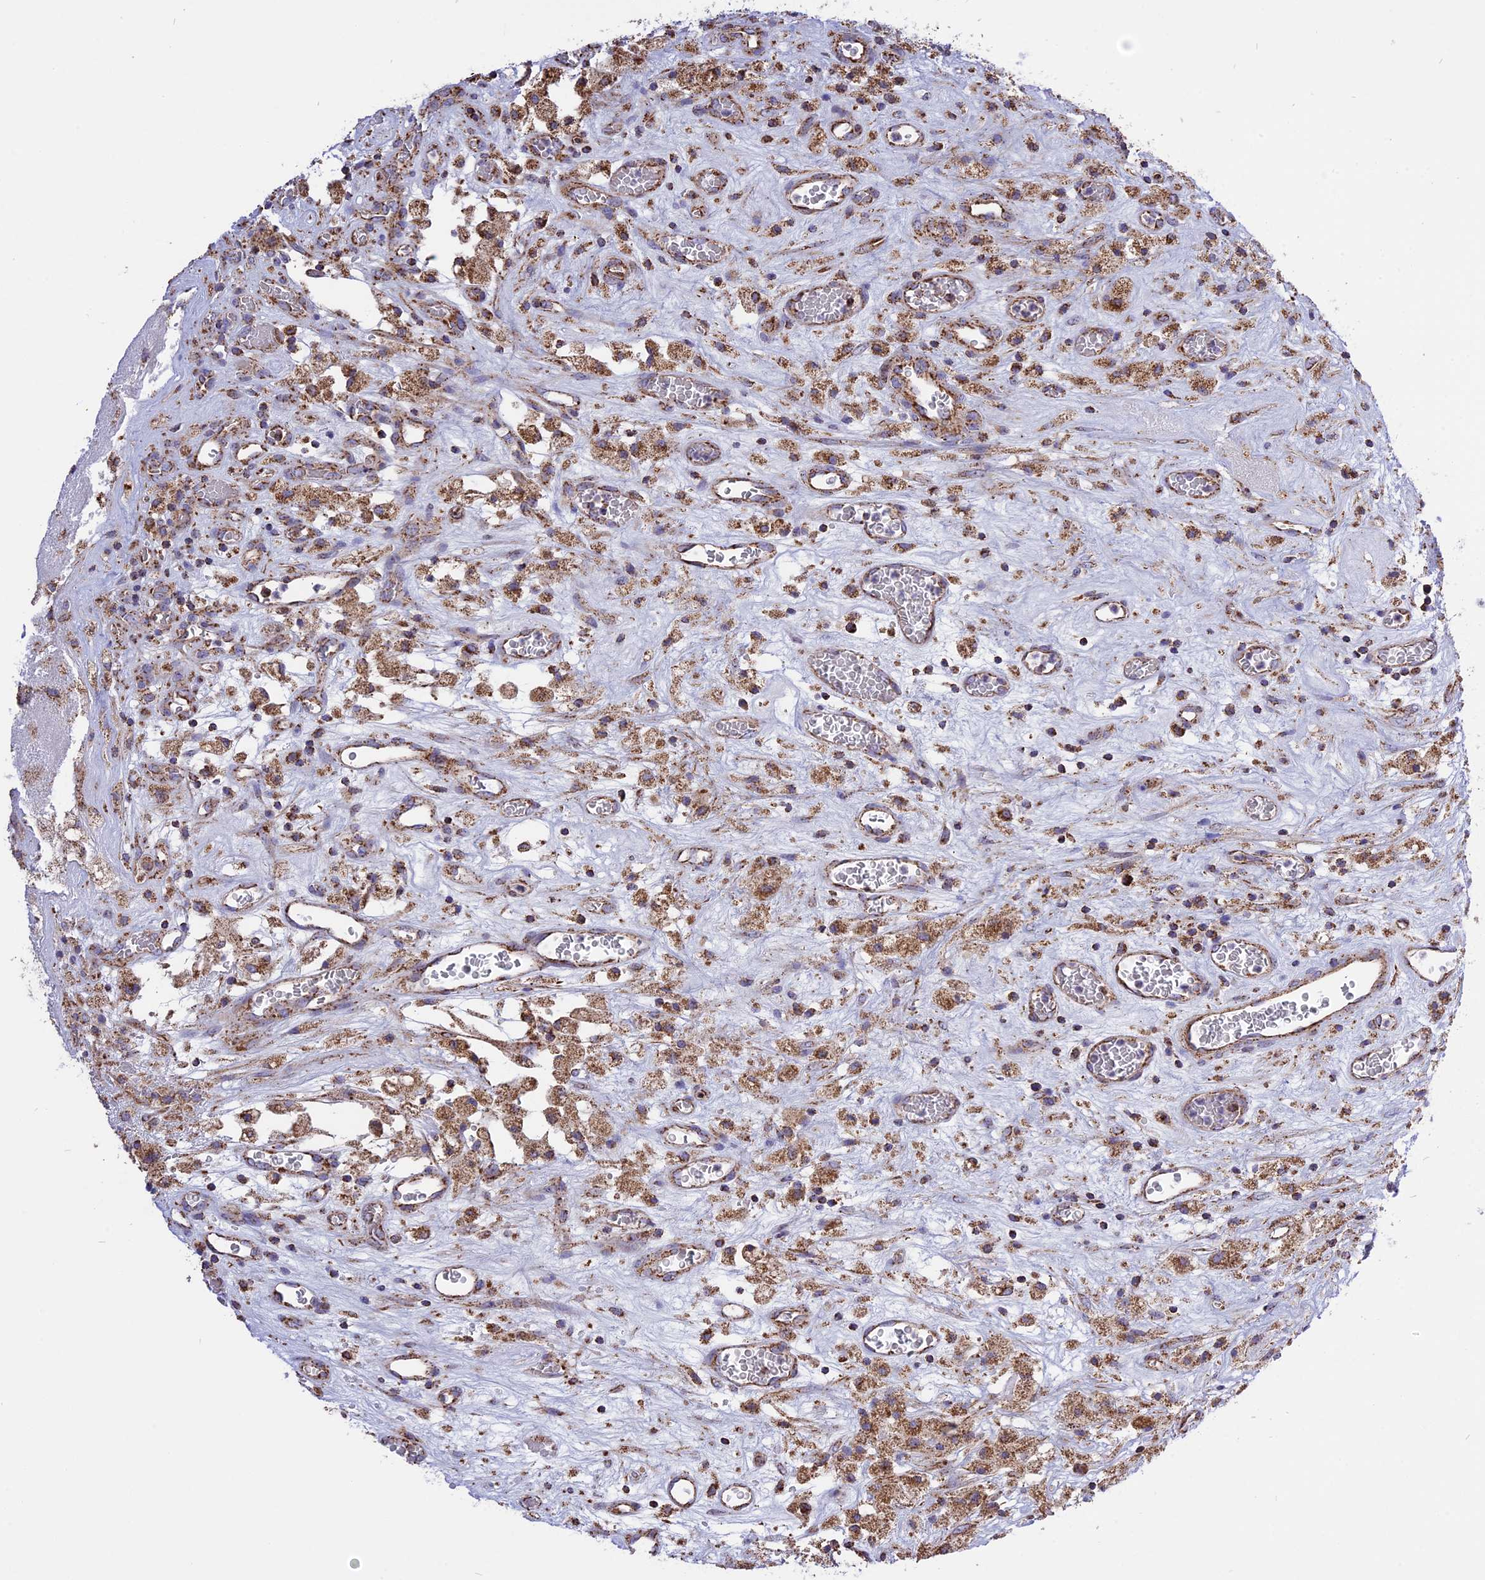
{"staining": {"intensity": "moderate", "quantity": "25%-75%", "location": "cytoplasmic/membranous"}, "tissue": "glioma", "cell_type": "Tumor cells", "image_type": "cancer", "snomed": [{"axis": "morphology", "description": "Glioma, malignant, High grade"}, {"axis": "topography", "description": "Brain"}], "caption": "Protein expression analysis of high-grade glioma (malignant) exhibits moderate cytoplasmic/membranous positivity in about 25%-75% of tumor cells.", "gene": "TTC4", "patient": {"sex": "male", "age": 76}}